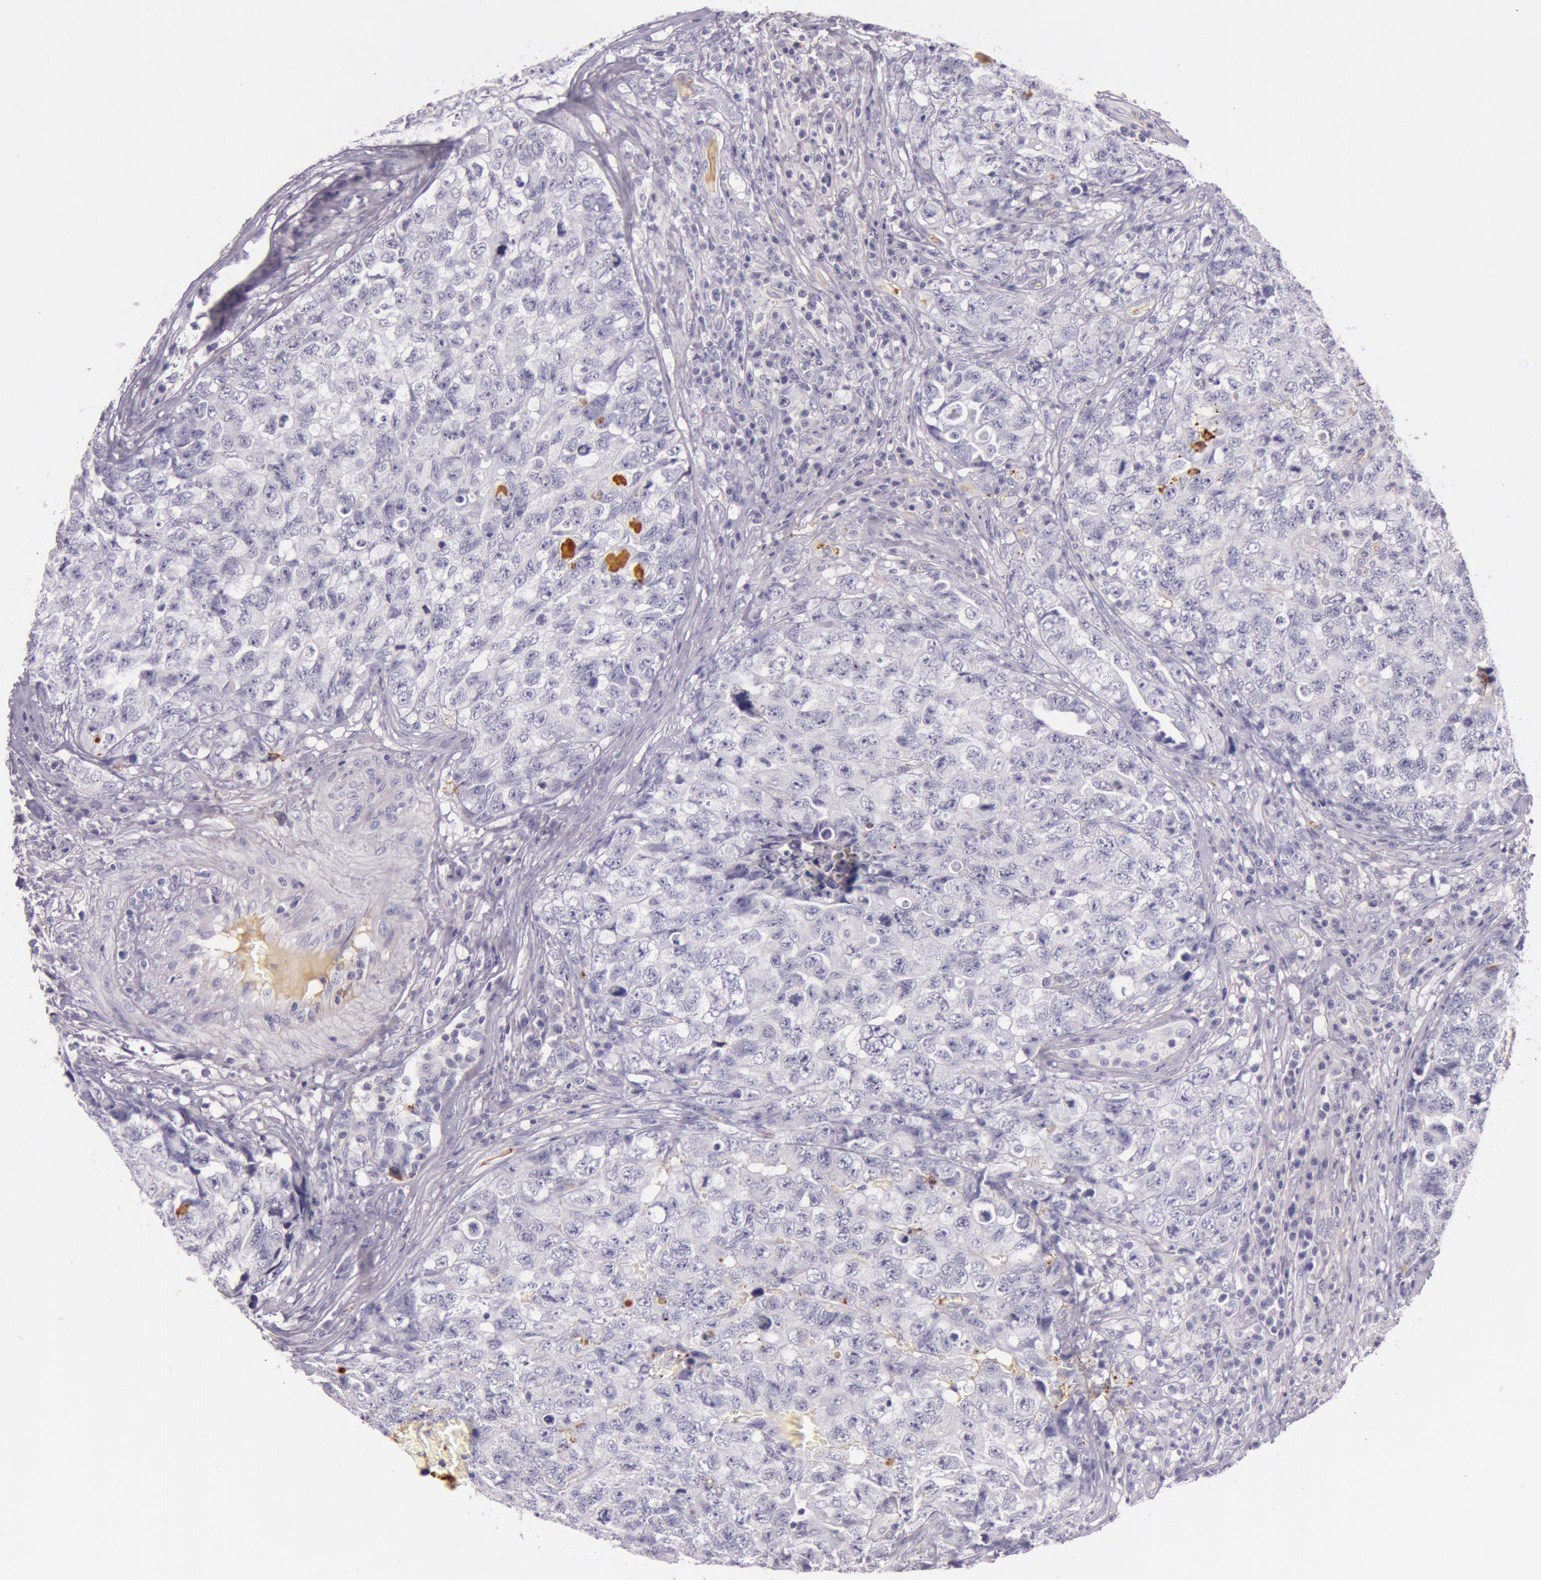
{"staining": {"intensity": "negative", "quantity": "none", "location": "none"}, "tissue": "testis cancer", "cell_type": "Tumor cells", "image_type": "cancer", "snomed": [{"axis": "morphology", "description": "Carcinoma, Embryonal, NOS"}, {"axis": "topography", "description": "Testis"}], "caption": "Human embryonal carcinoma (testis) stained for a protein using immunohistochemistry reveals no staining in tumor cells.", "gene": "C4BPA", "patient": {"sex": "male", "age": 31}}